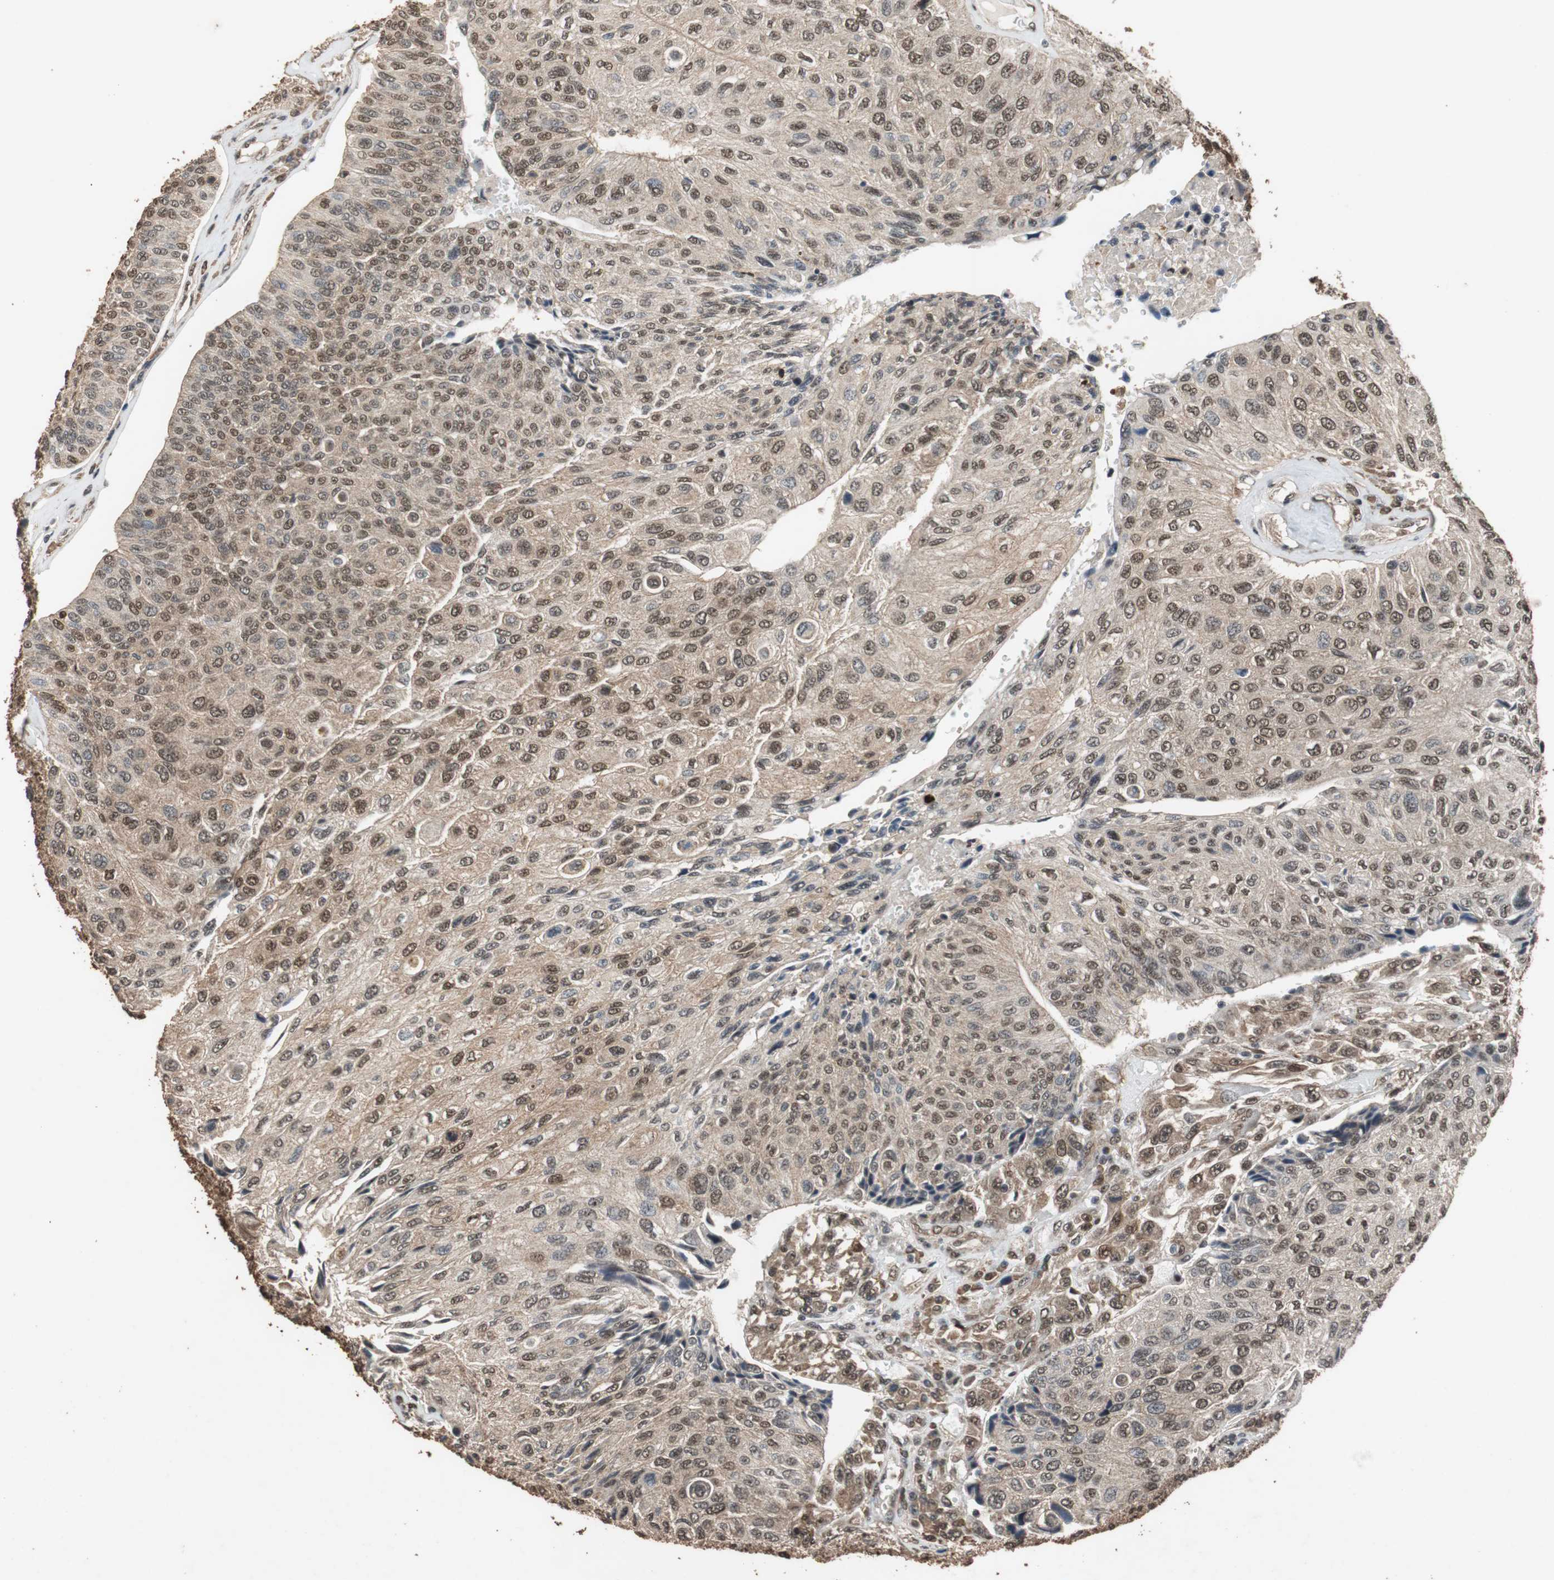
{"staining": {"intensity": "moderate", "quantity": ">75%", "location": "cytoplasmic/membranous,nuclear"}, "tissue": "urothelial cancer", "cell_type": "Tumor cells", "image_type": "cancer", "snomed": [{"axis": "morphology", "description": "Urothelial carcinoma, High grade"}, {"axis": "topography", "description": "Urinary bladder"}], "caption": "Immunohistochemistry photomicrograph of neoplastic tissue: human high-grade urothelial carcinoma stained using immunohistochemistry (IHC) displays medium levels of moderate protein expression localized specifically in the cytoplasmic/membranous and nuclear of tumor cells, appearing as a cytoplasmic/membranous and nuclear brown color.", "gene": "ZNF18", "patient": {"sex": "male", "age": 66}}